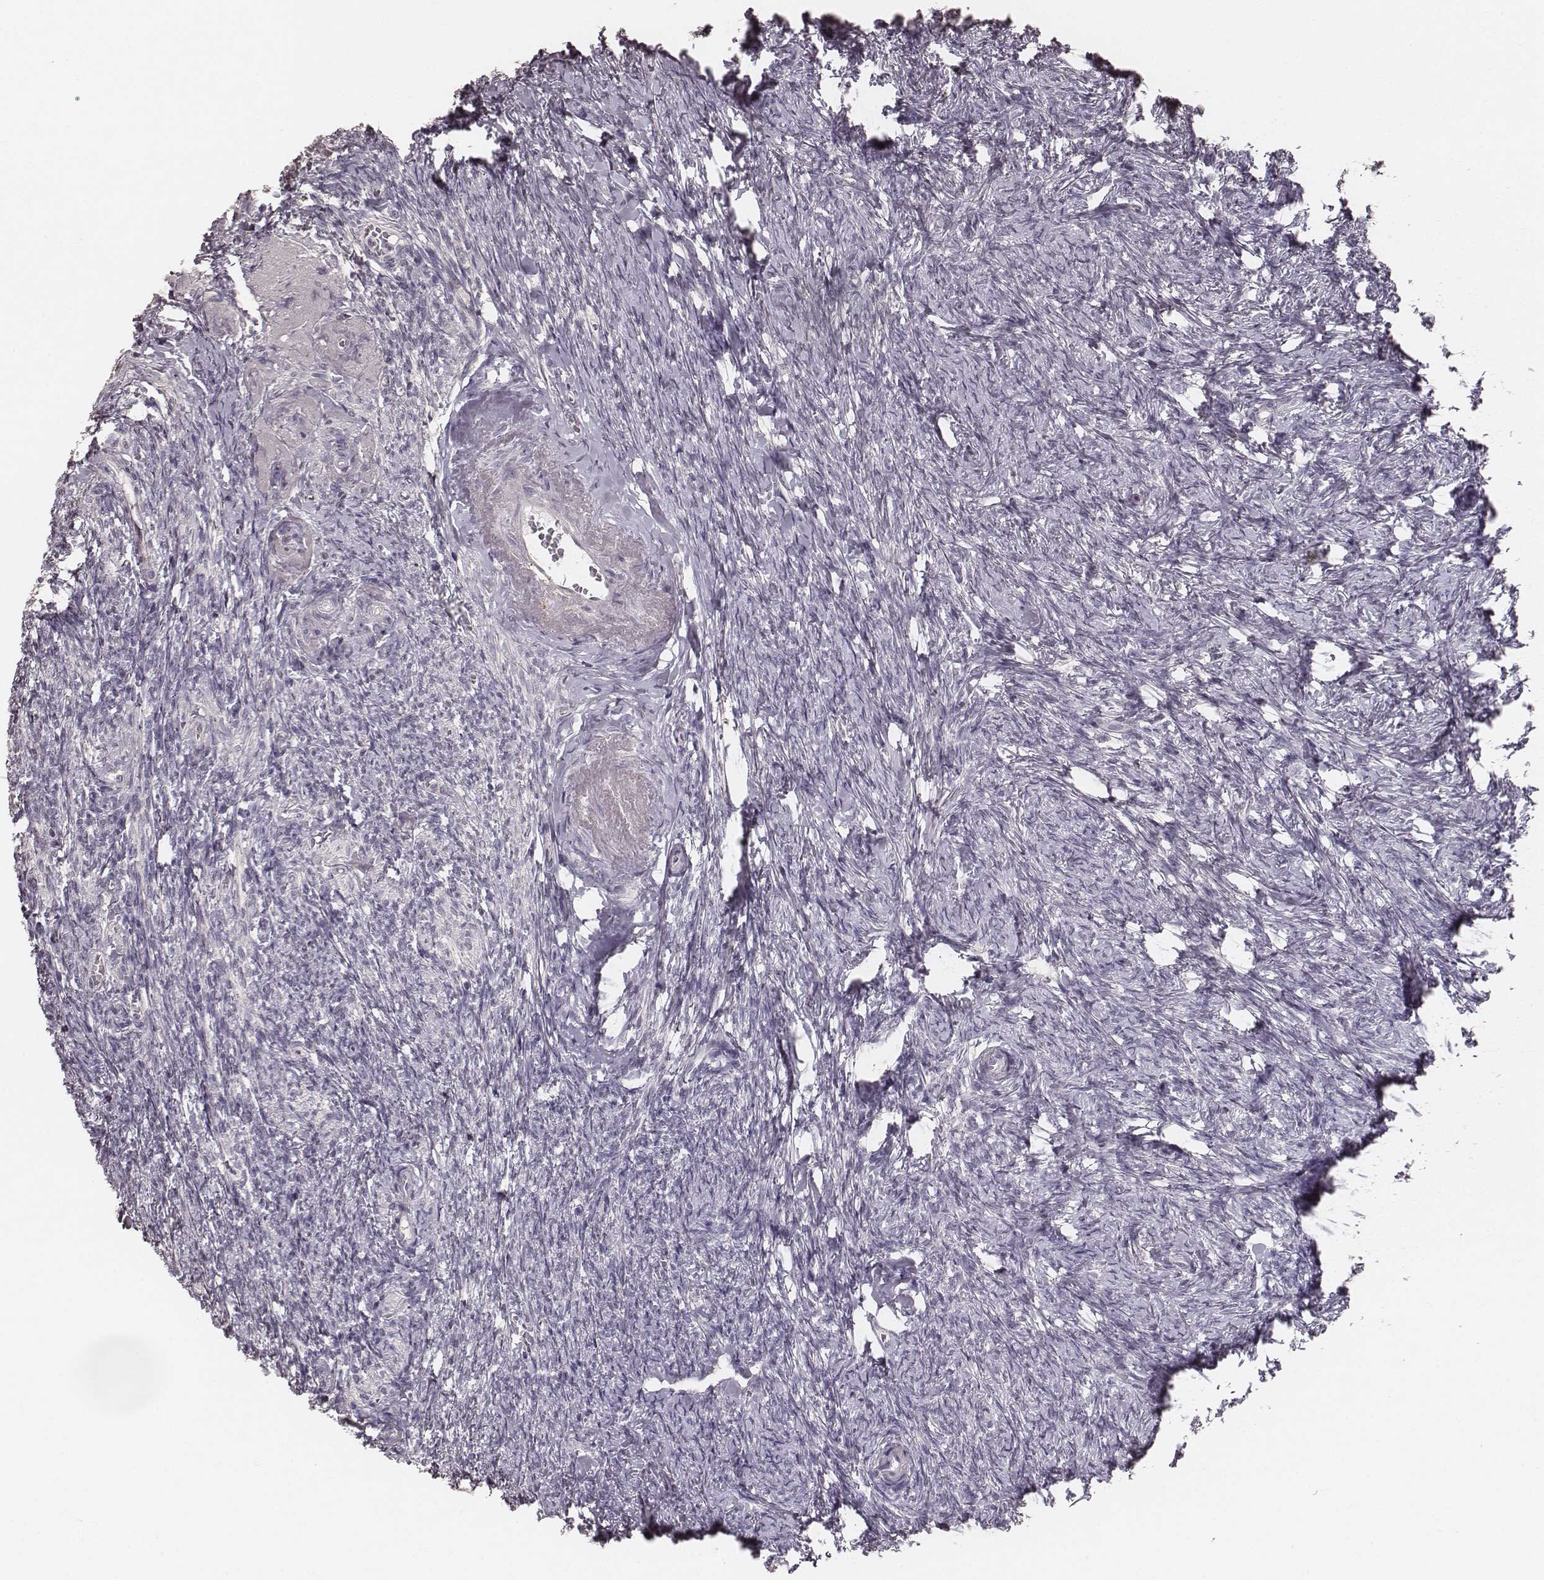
{"staining": {"intensity": "negative", "quantity": "none", "location": "none"}, "tissue": "ovary", "cell_type": "Follicle cells", "image_type": "normal", "snomed": [{"axis": "morphology", "description": "Normal tissue, NOS"}, {"axis": "topography", "description": "Ovary"}], "caption": "This is an IHC histopathology image of benign ovary. There is no positivity in follicle cells.", "gene": "LY6K", "patient": {"sex": "female", "age": 72}}